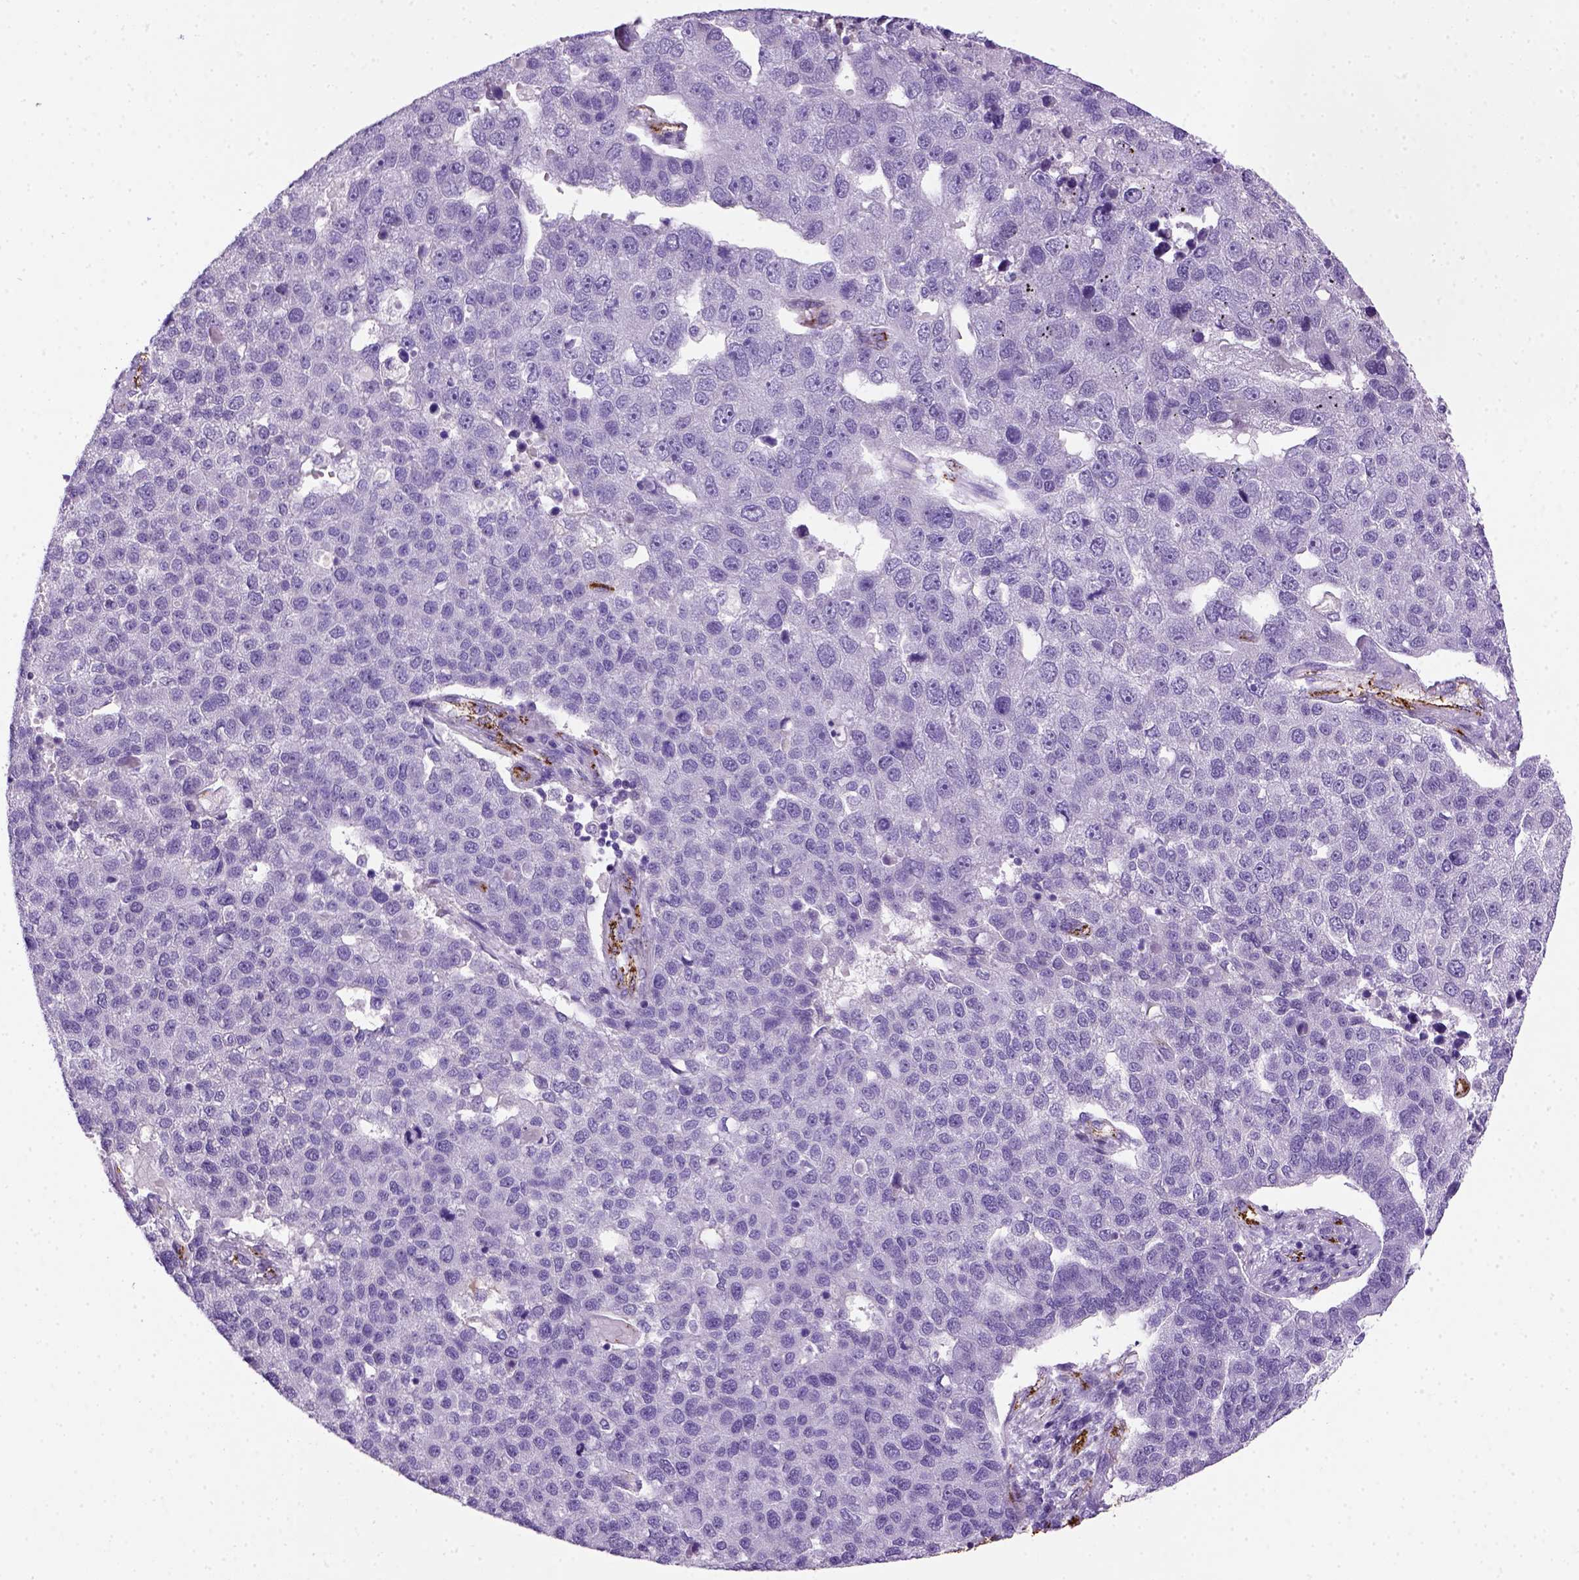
{"staining": {"intensity": "negative", "quantity": "none", "location": "none"}, "tissue": "pancreatic cancer", "cell_type": "Tumor cells", "image_type": "cancer", "snomed": [{"axis": "morphology", "description": "Adenocarcinoma, NOS"}, {"axis": "topography", "description": "Pancreas"}], "caption": "The IHC histopathology image has no significant staining in tumor cells of pancreatic cancer tissue. (Stains: DAB (3,3'-diaminobenzidine) IHC with hematoxylin counter stain, Microscopy: brightfield microscopy at high magnification).", "gene": "VWF", "patient": {"sex": "female", "age": 61}}